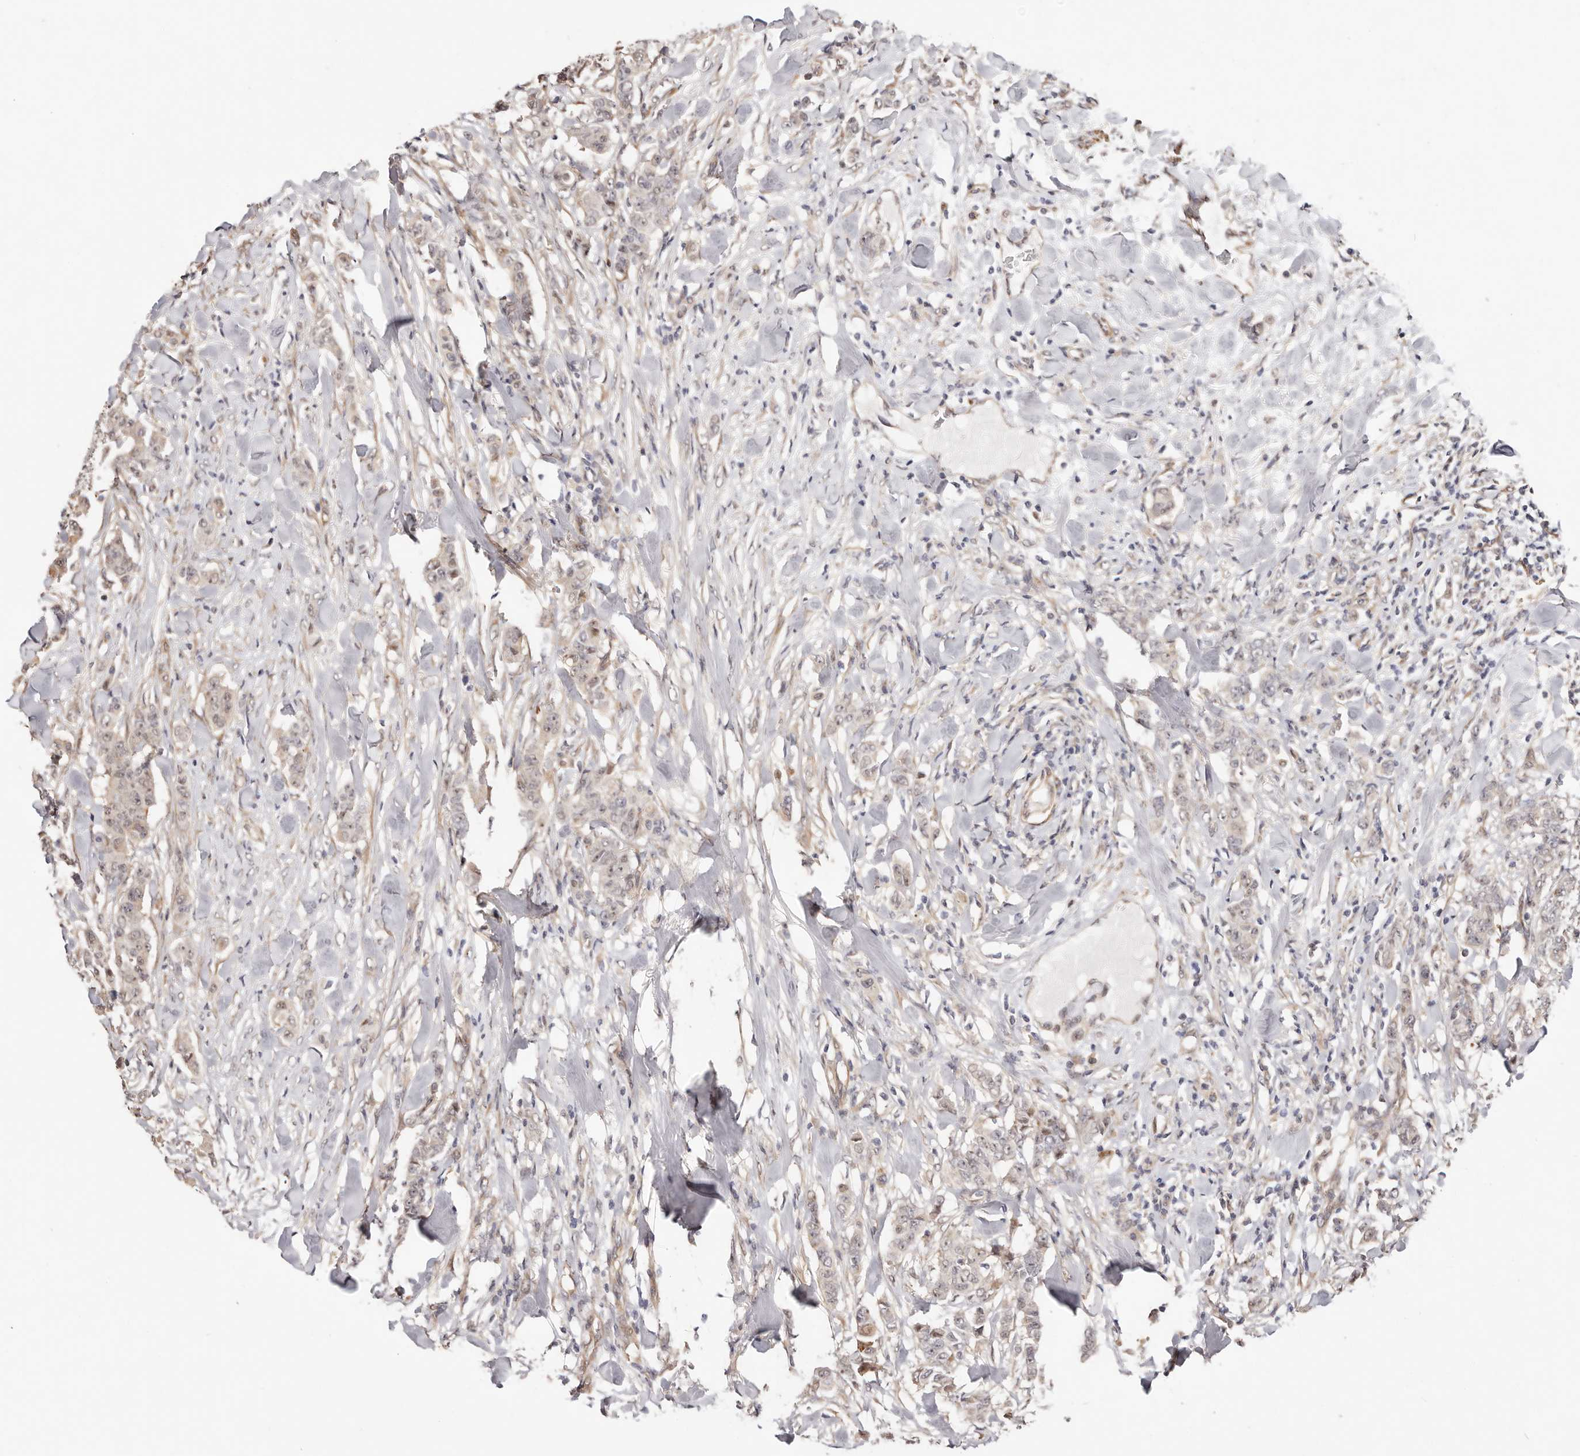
{"staining": {"intensity": "negative", "quantity": "none", "location": "none"}, "tissue": "breast cancer", "cell_type": "Tumor cells", "image_type": "cancer", "snomed": [{"axis": "morphology", "description": "Duct carcinoma"}, {"axis": "topography", "description": "Breast"}], "caption": "Immunohistochemistry (IHC) of human intraductal carcinoma (breast) shows no positivity in tumor cells.", "gene": "TRIP13", "patient": {"sex": "female", "age": 40}}